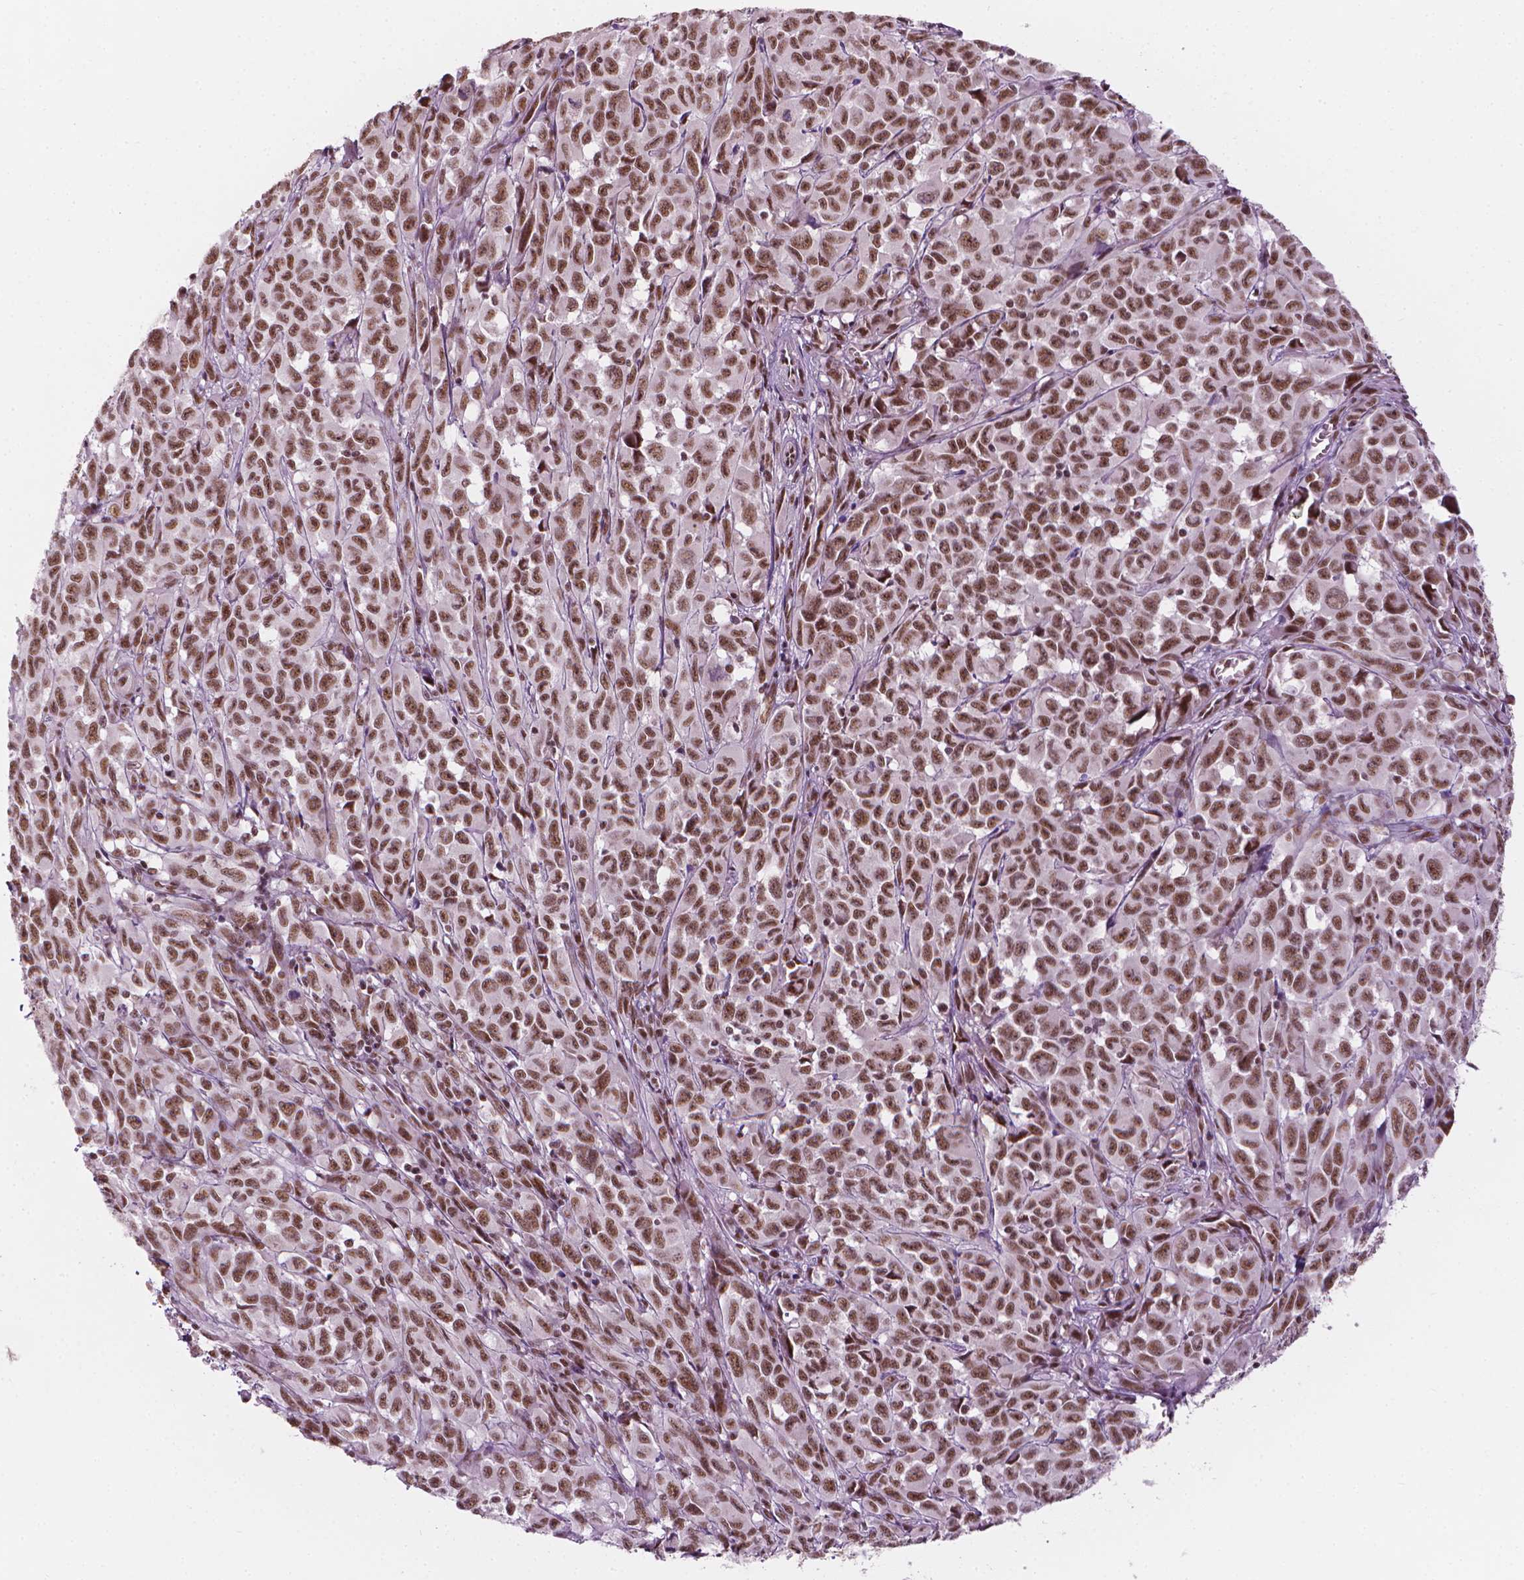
{"staining": {"intensity": "moderate", "quantity": ">75%", "location": "nuclear"}, "tissue": "melanoma", "cell_type": "Tumor cells", "image_type": "cancer", "snomed": [{"axis": "morphology", "description": "Malignant melanoma, NOS"}, {"axis": "topography", "description": "Vulva, labia, clitoris and Bartholin´s gland, NO"}], "caption": "Immunohistochemistry histopathology image of neoplastic tissue: malignant melanoma stained using IHC shows medium levels of moderate protein expression localized specifically in the nuclear of tumor cells, appearing as a nuclear brown color.", "gene": "ELF2", "patient": {"sex": "female", "age": 75}}